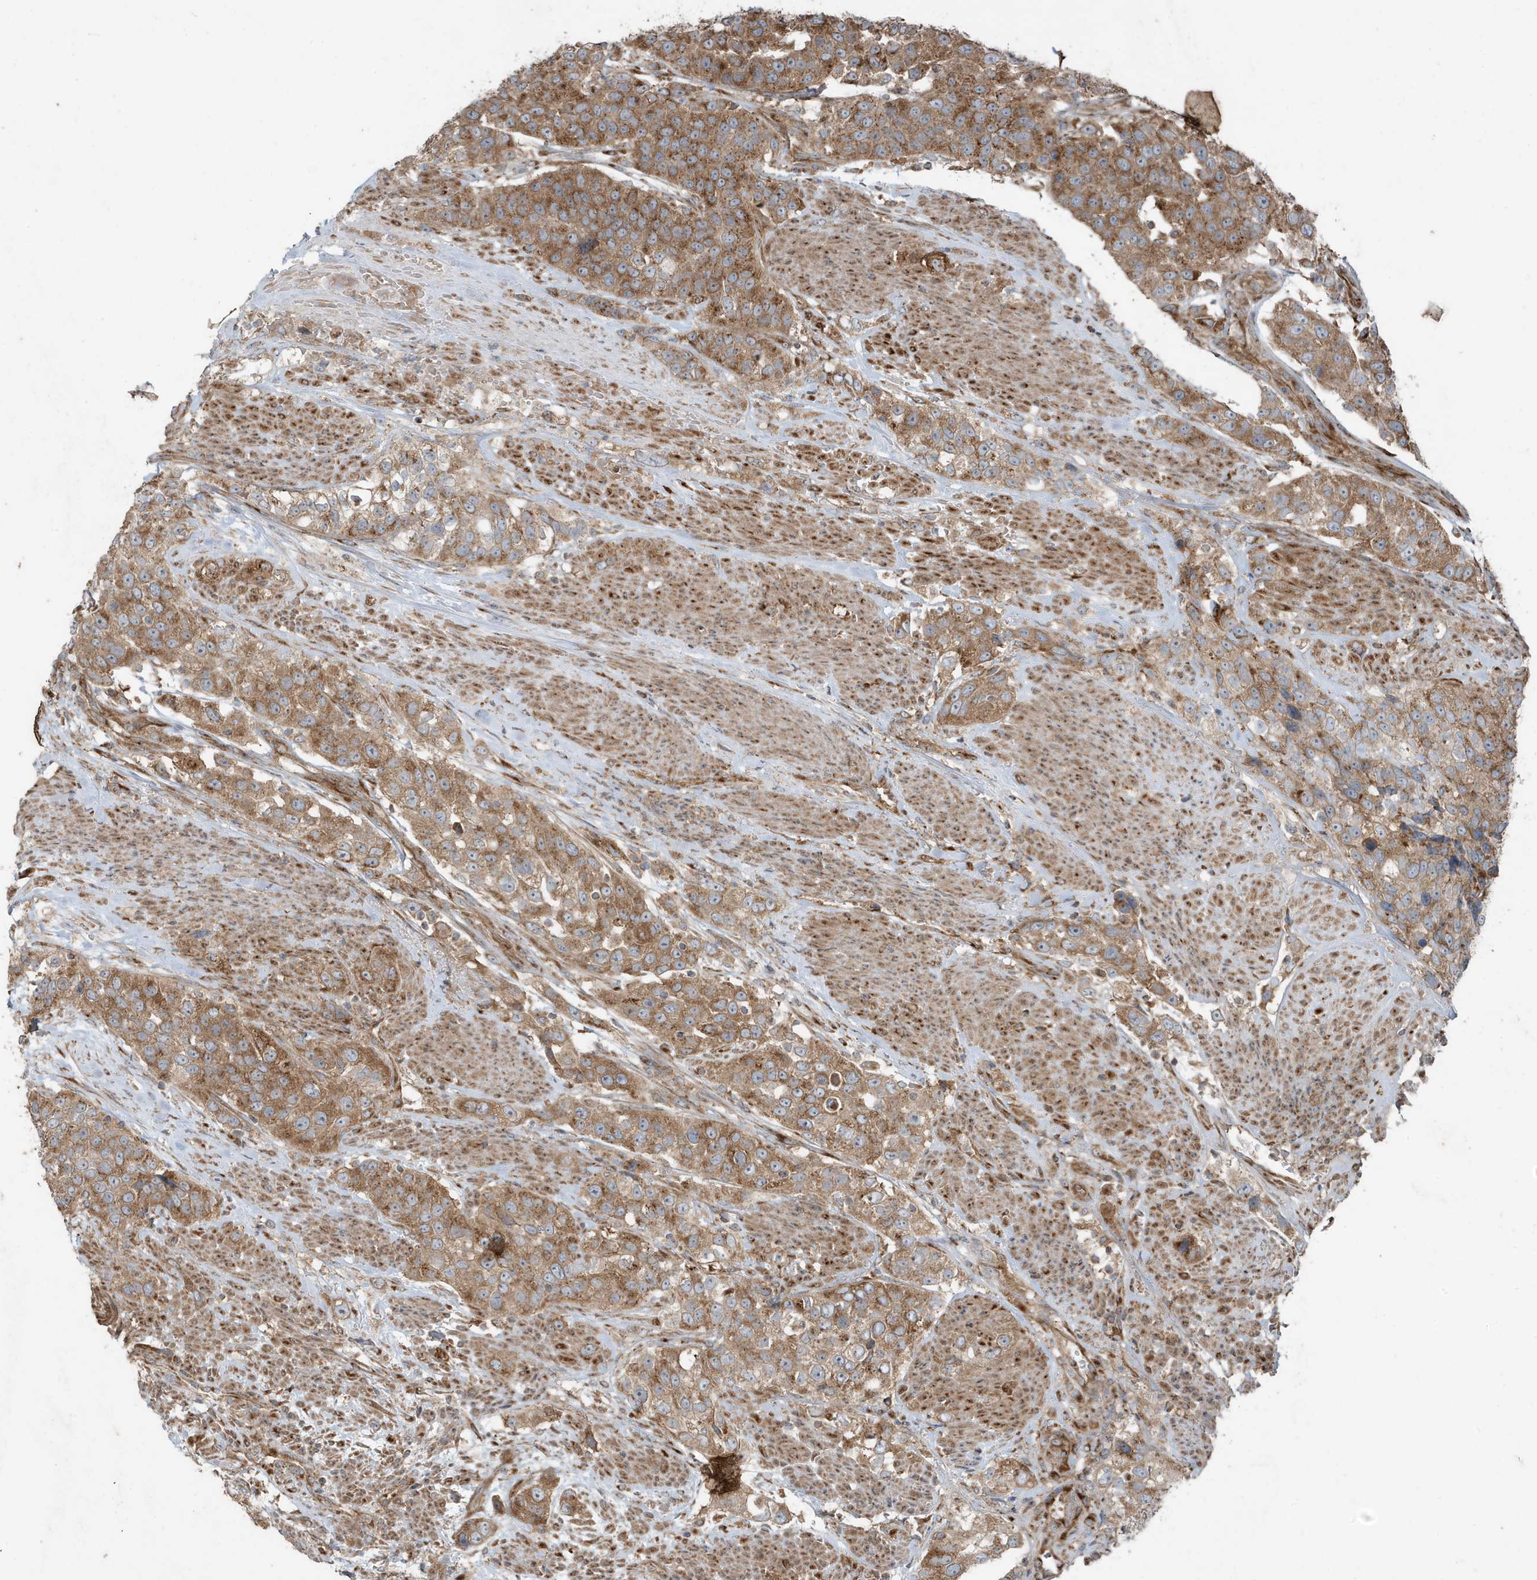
{"staining": {"intensity": "moderate", "quantity": ">75%", "location": "cytoplasmic/membranous"}, "tissue": "urothelial cancer", "cell_type": "Tumor cells", "image_type": "cancer", "snomed": [{"axis": "morphology", "description": "Urothelial carcinoma, High grade"}, {"axis": "topography", "description": "Urinary bladder"}], "caption": "Brown immunohistochemical staining in human high-grade urothelial carcinoma exhibits moderate cytoplasmic/membranous staining in about >75% of tumor cells. (DAB = brown stain, brightfield microscopy at high magnification).", "gene": "GOLGA4", "patient": {"sex": "female", "age": 80}}